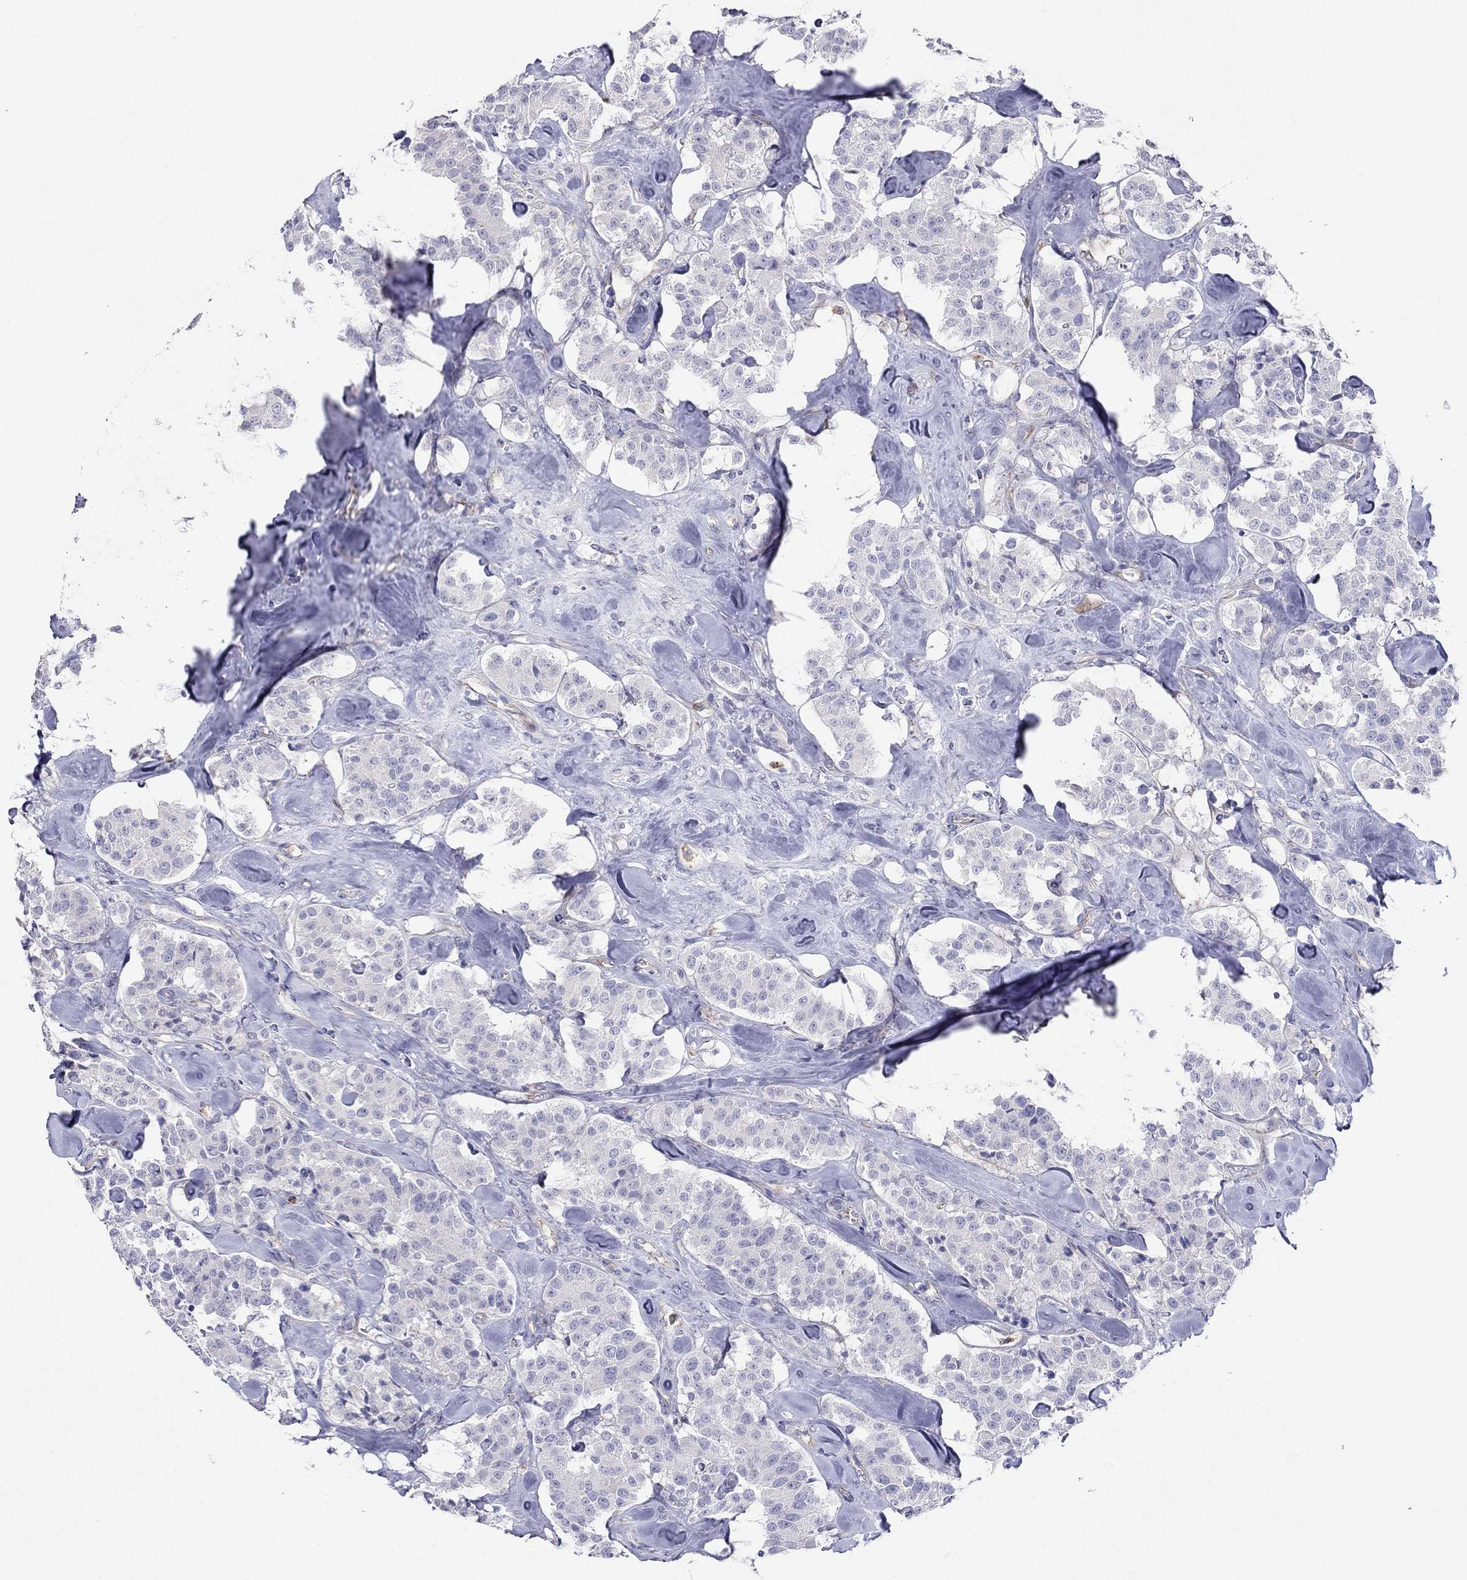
{"staining": {"intensity": "negative", "quantity": "none", "location": "none"}, "tissue": "carcinoid", "cell_type": "Tumor cells", "image_type": "cancer", "snomed": [{"axis": "morphology", "description": "Carcinoid, malignant, NOS"}, {"axis": "topography", "description": "Pancreas"}], "caption": "The histopathology image reveals no staining of tumor cells in carcinoid.", "gene": "SPINT4", "patient": {"sex": "male", "age": 41}}